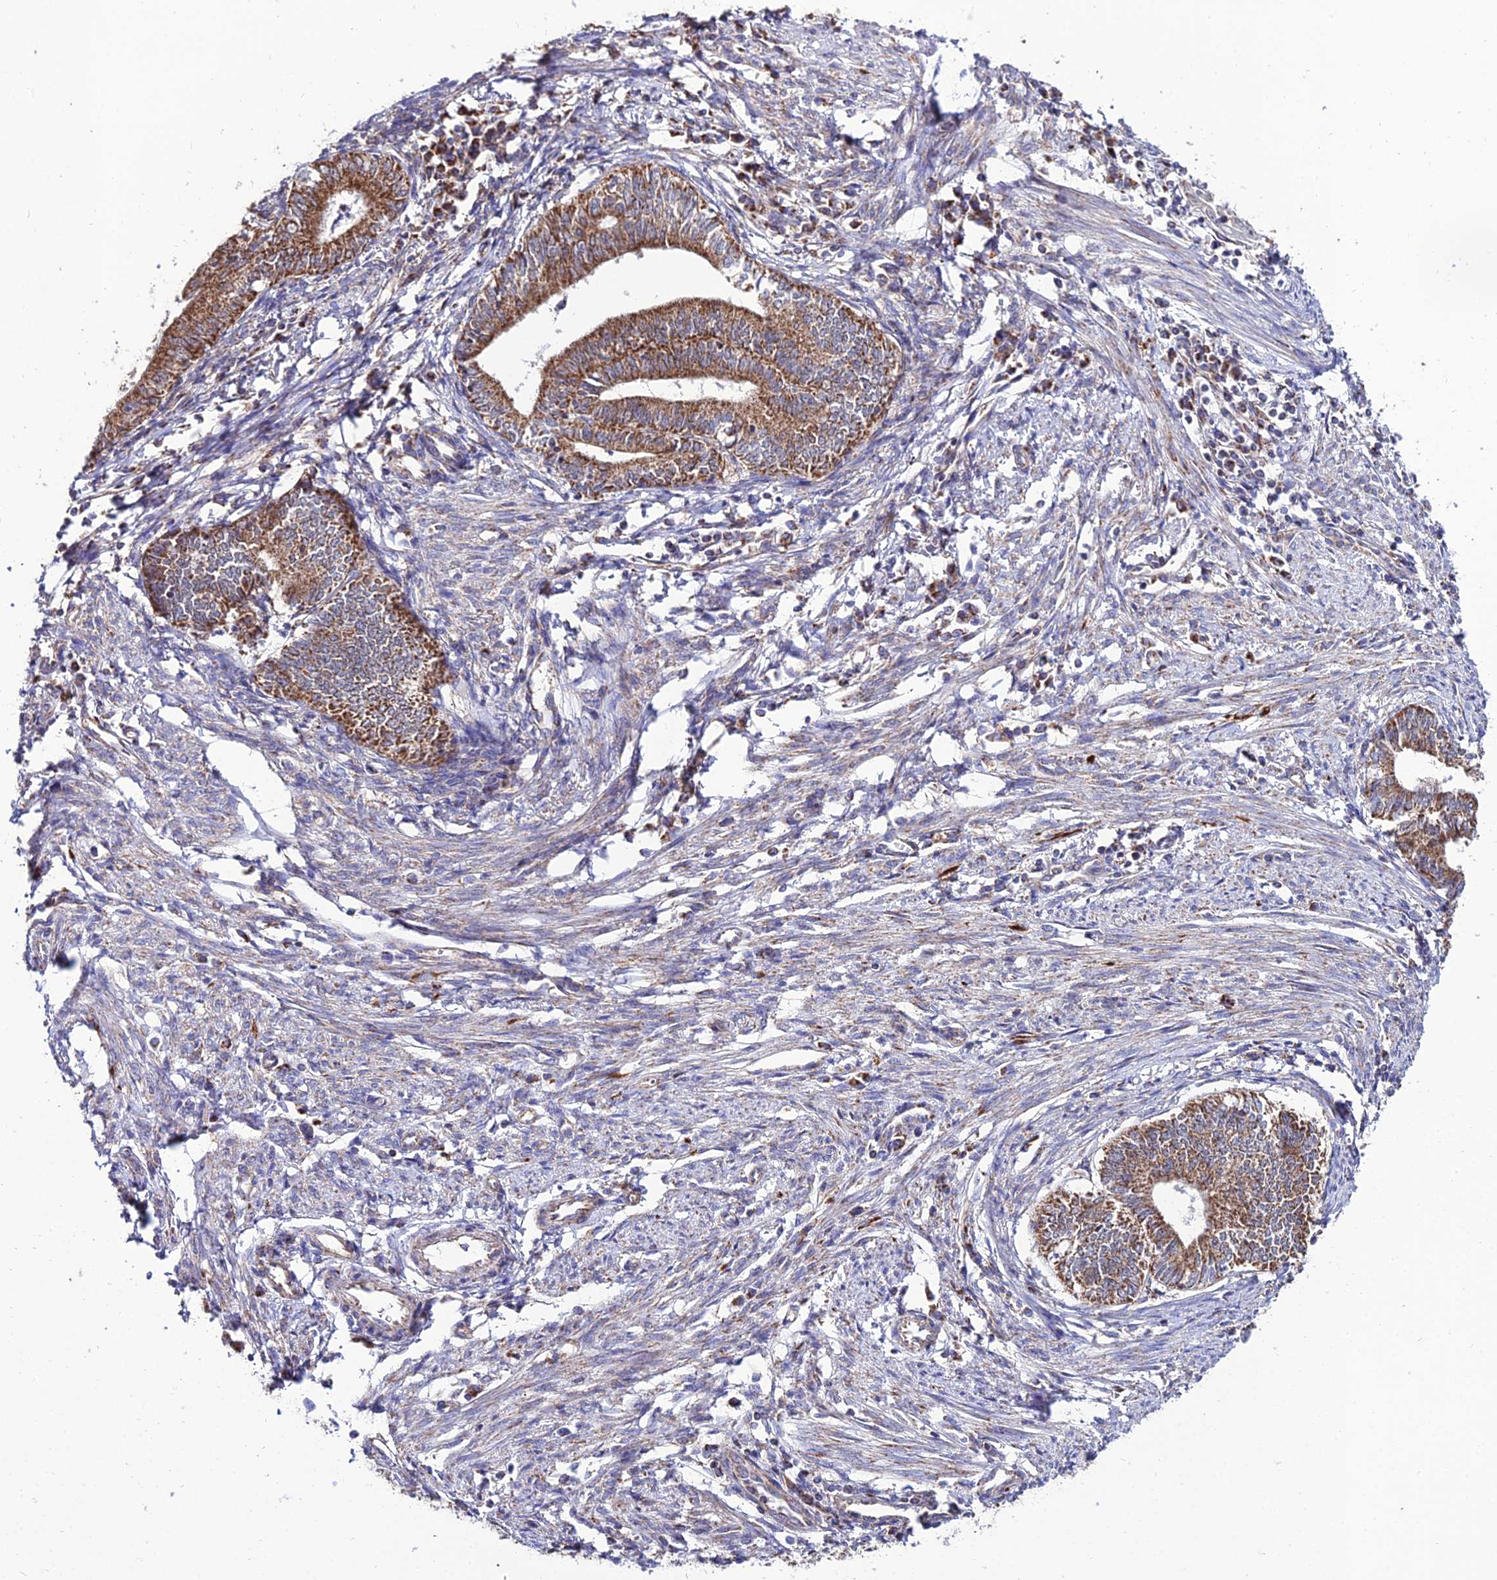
{"staining": {"intensity": "moderate", "quantity": ">75%", "location": "cytoplasmic/membranous"}, "tissue": "endometrial cancer", "cell_type": "Tumor cells", "image_type": "cancer", "snomed": [{"axis": "morphology", "description": "Adenocarcinoma, NOS"}, {"axis": "topography", "description": "Endometrium"}], "caption": "Adenocarcinoma (endometrial) tissue displays moderate cytoplasmic/membranous staining in approximately >75% of tumor cells, visualized by immunohistochemistry. The protein of interest is shown in brown color, while the nuclei are stained blue.", "gene": "PSMD2", "patient": {"sex": "female", "age": 66}}